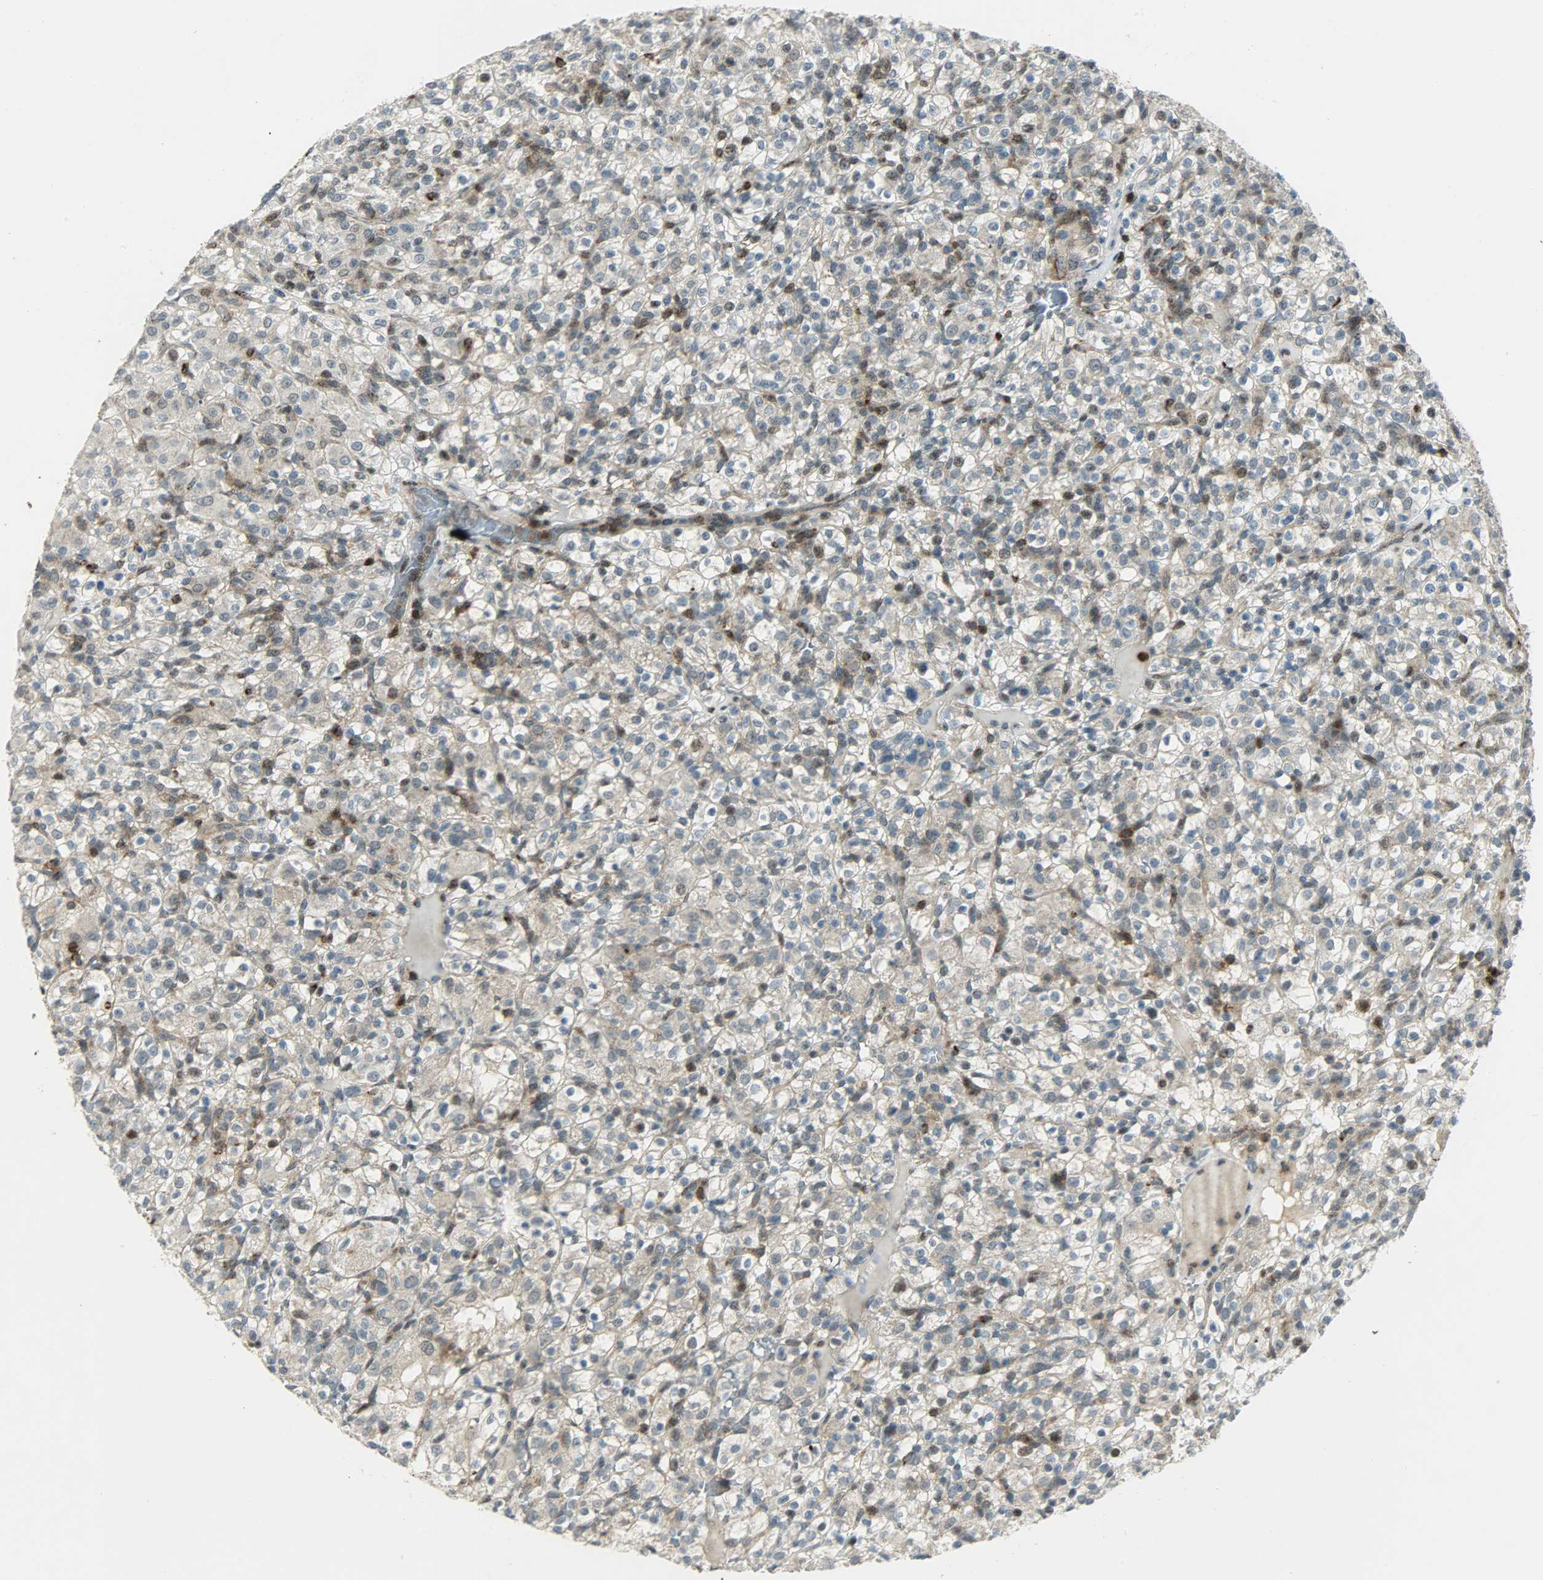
{"staining": {"intensity": "weak", "quantity": "25%-75%", "location": "cytoplasmic/membranous,nuclear"}, "tissue": "renal cancer", "cell_type": "Tumor cells", "image_type": "cancer", "snomed": [{"axis": "morphology", "description": "Normal tissue, NOS"}, {"axis": "morphology", "description": "Adenocarcinoma, NOS"}, {"axis": "topography", "description": "Kidney"}], "caption": "Immunohistochemistry photomicrograph of neoplastic tissue: human renal cancer stained using immunohistochemistry exhibits low levels of weak protein expression localized specifically in the cytoplasmic/membranous and nuclear of tumor cells, appearing as a cytoplasmic/membranous and nuclear brown color.", "gene": "IL15", "patient": {"sex": "female", "age": 72}}